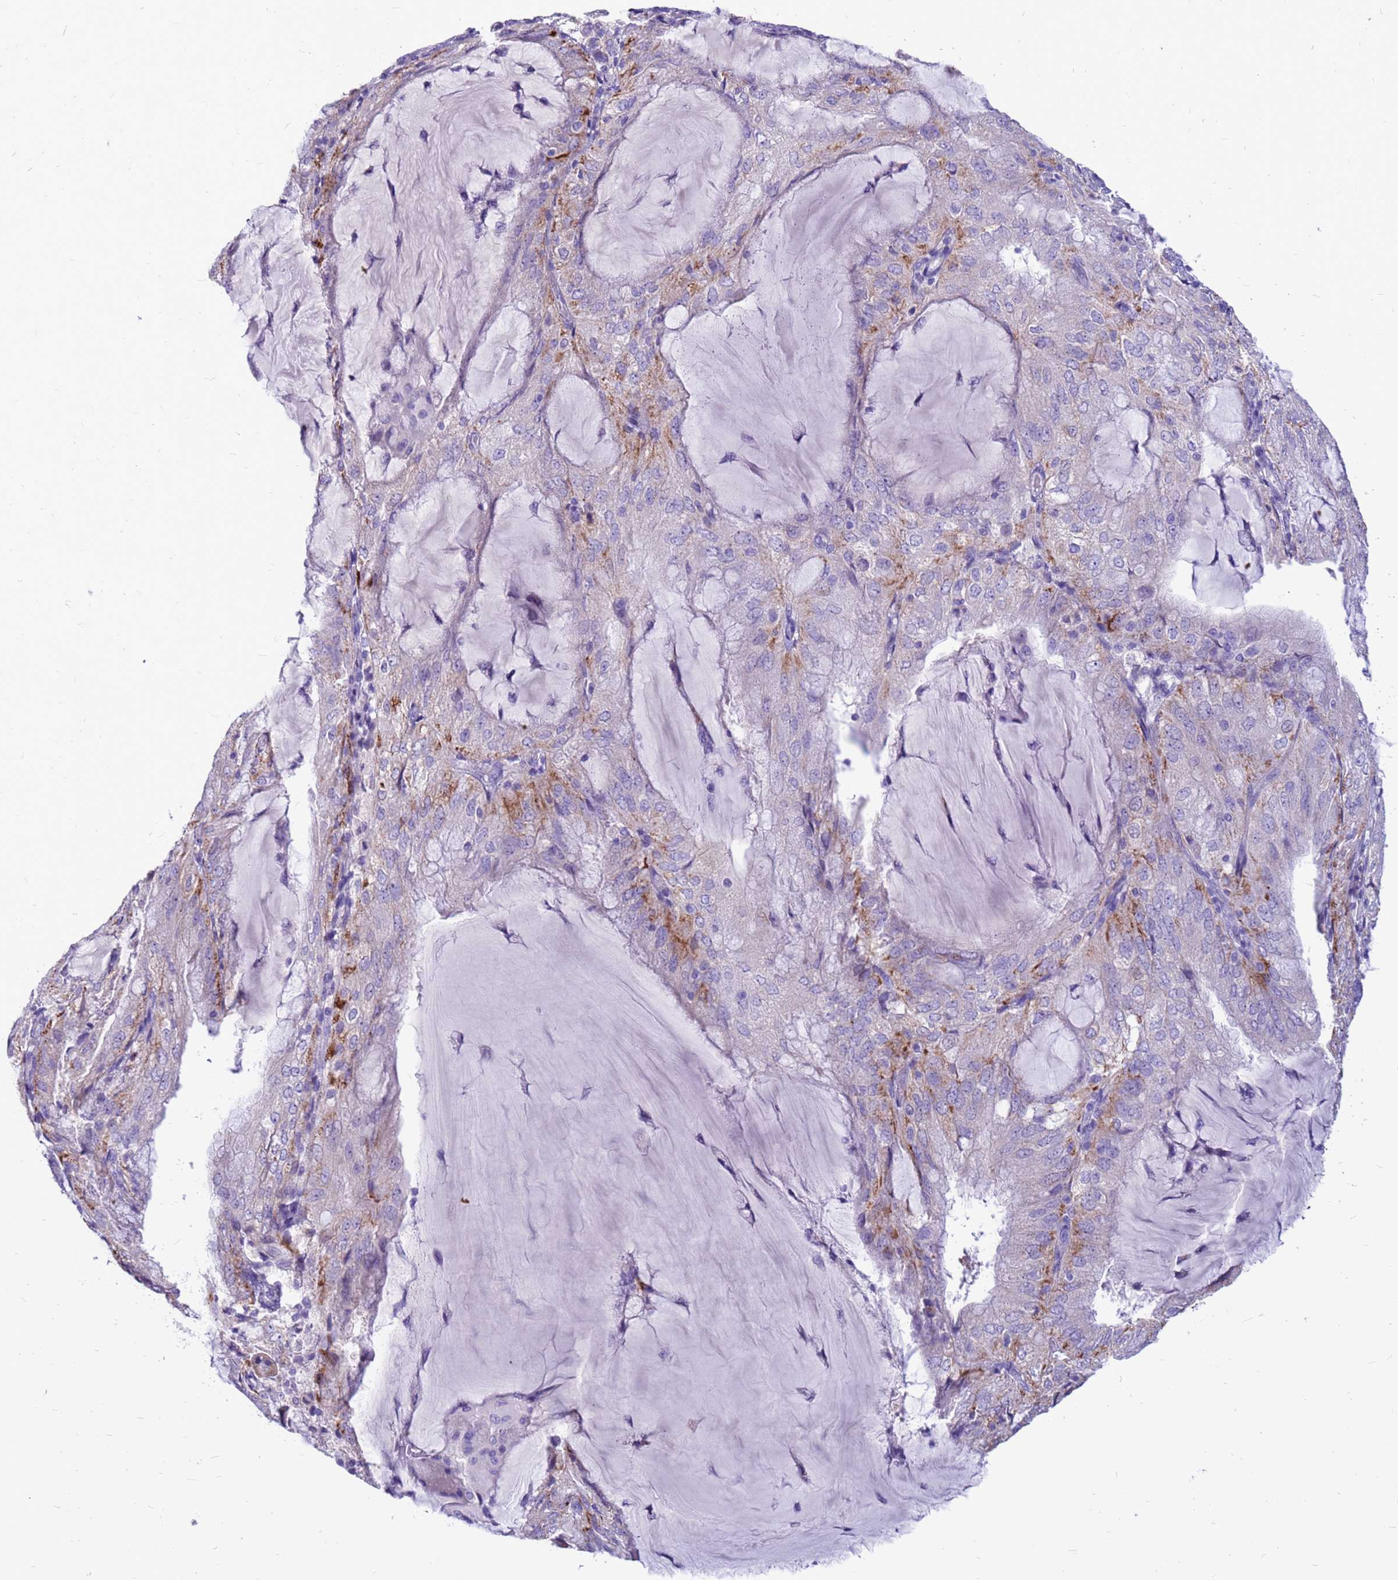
{"staining": {"intensity": "moderate", "quantity": "25%-75%", "location": "cytoplasmic/membranous"}, "tissue": "endometrial cancer", "cell_type": "Tumor cells", "image_type": "cancer", "snomed": [{"axis": "morphology", "description": "Adenocarcinoma, NOS"}, {"axis": "topography", "description": "Endometrium"}], "caption": "A brown stain highlights moderate cytoplasmic/membranous positivity of a protein in endometrial cancer (adenocarcinoma) tumor cells. (DAB (3,3'-diaminobenzidine) IHC with brightfield microscopy, high magnification).", "gene": "PDE10A", "patient": {"sex": "female", "age": 81}}